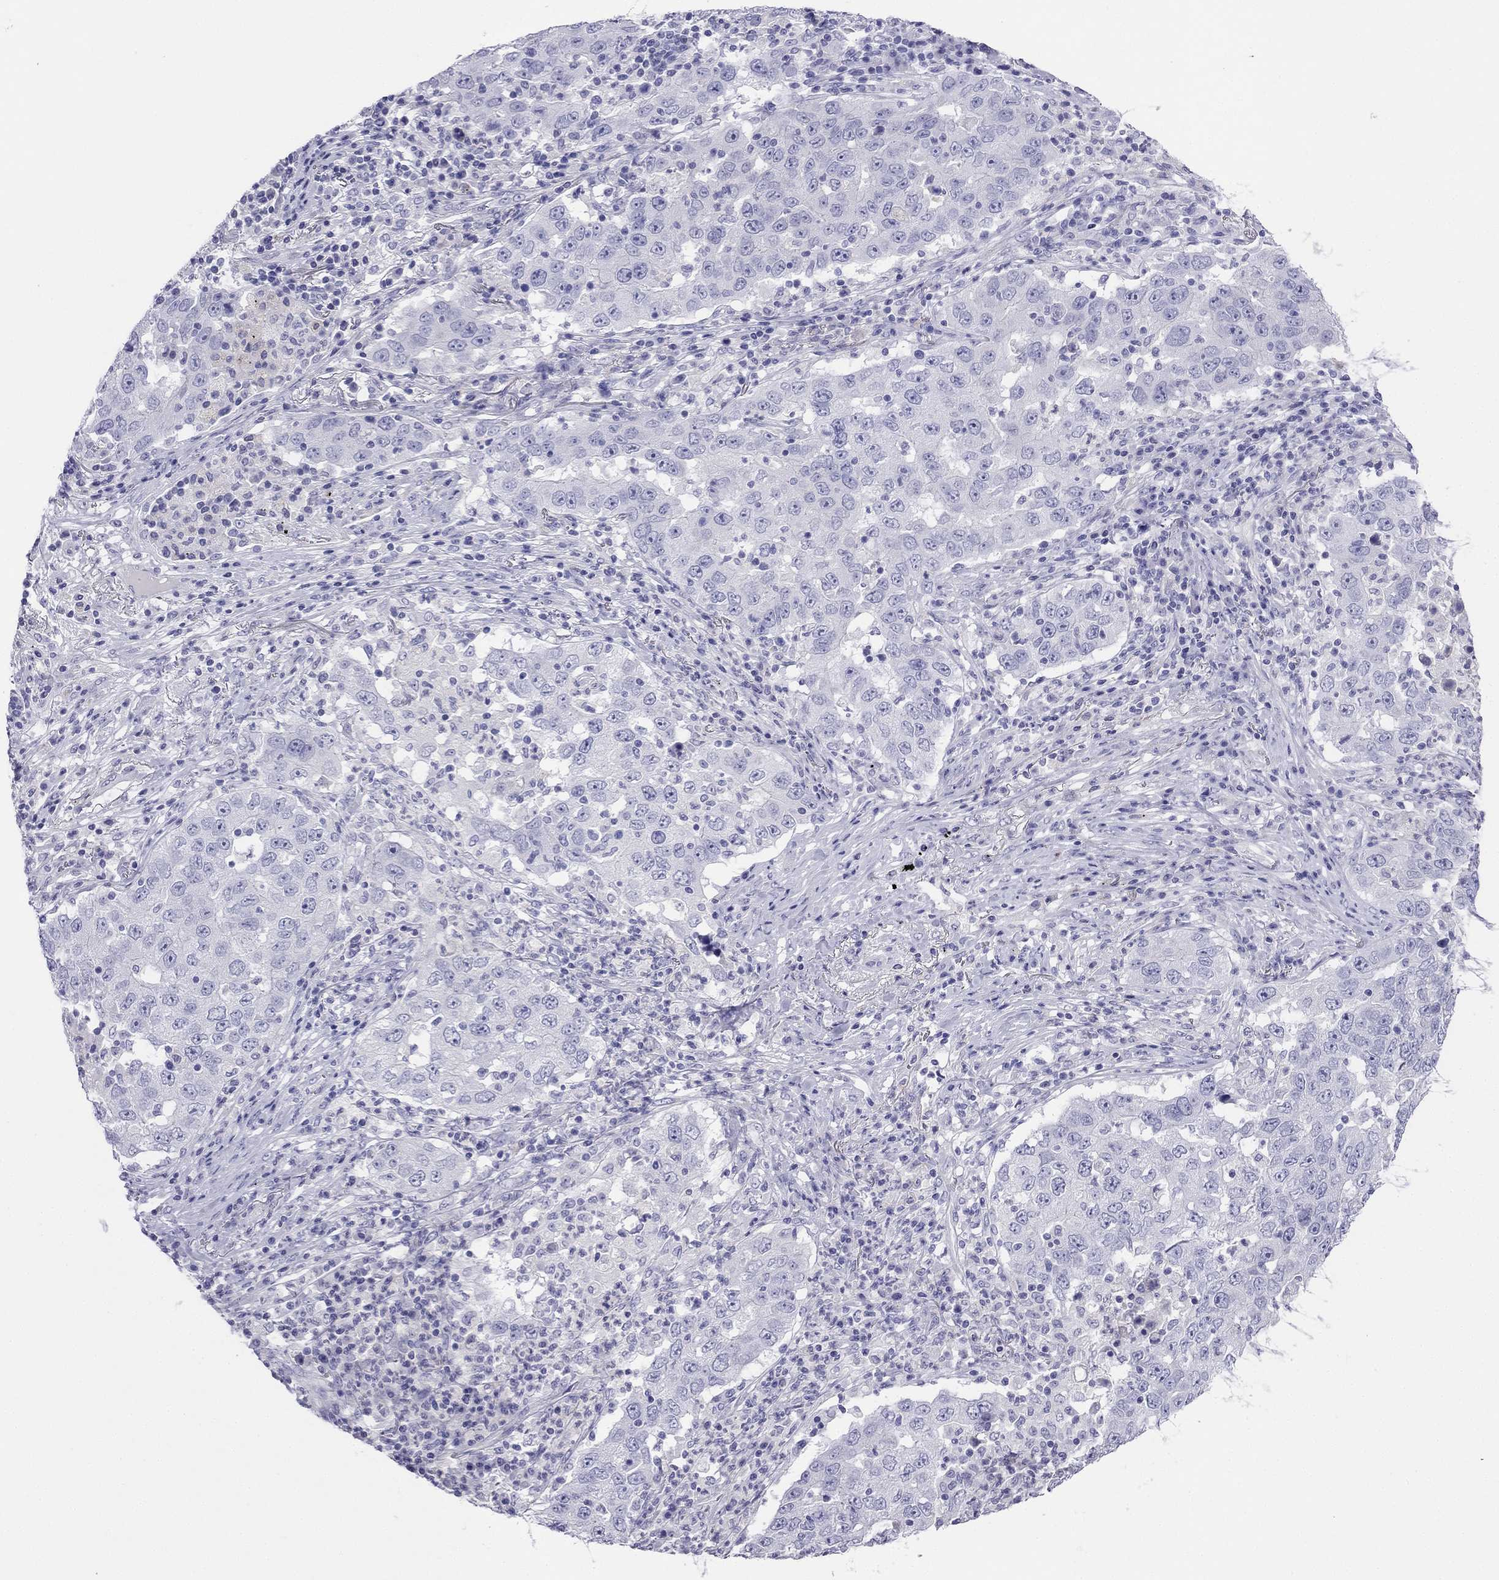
{"staining": {"intensity": "negative", "quantity": "none", "location": "none"}, "tissue": "lung cancer", "cell_type": "Tumor cells", "image_type": "cancer", "snomed": [{"axis": "morphology", "description": "Adenocarcinoma, NOS"}, {"axis": "topography", "description": "Lung"}], "caption": "Image shows no protein positivity in tumor cells of lung adenocarcinoma tissue.", "gene": "ALOXE3", "patient": {"sex": "male", "age": 73}}